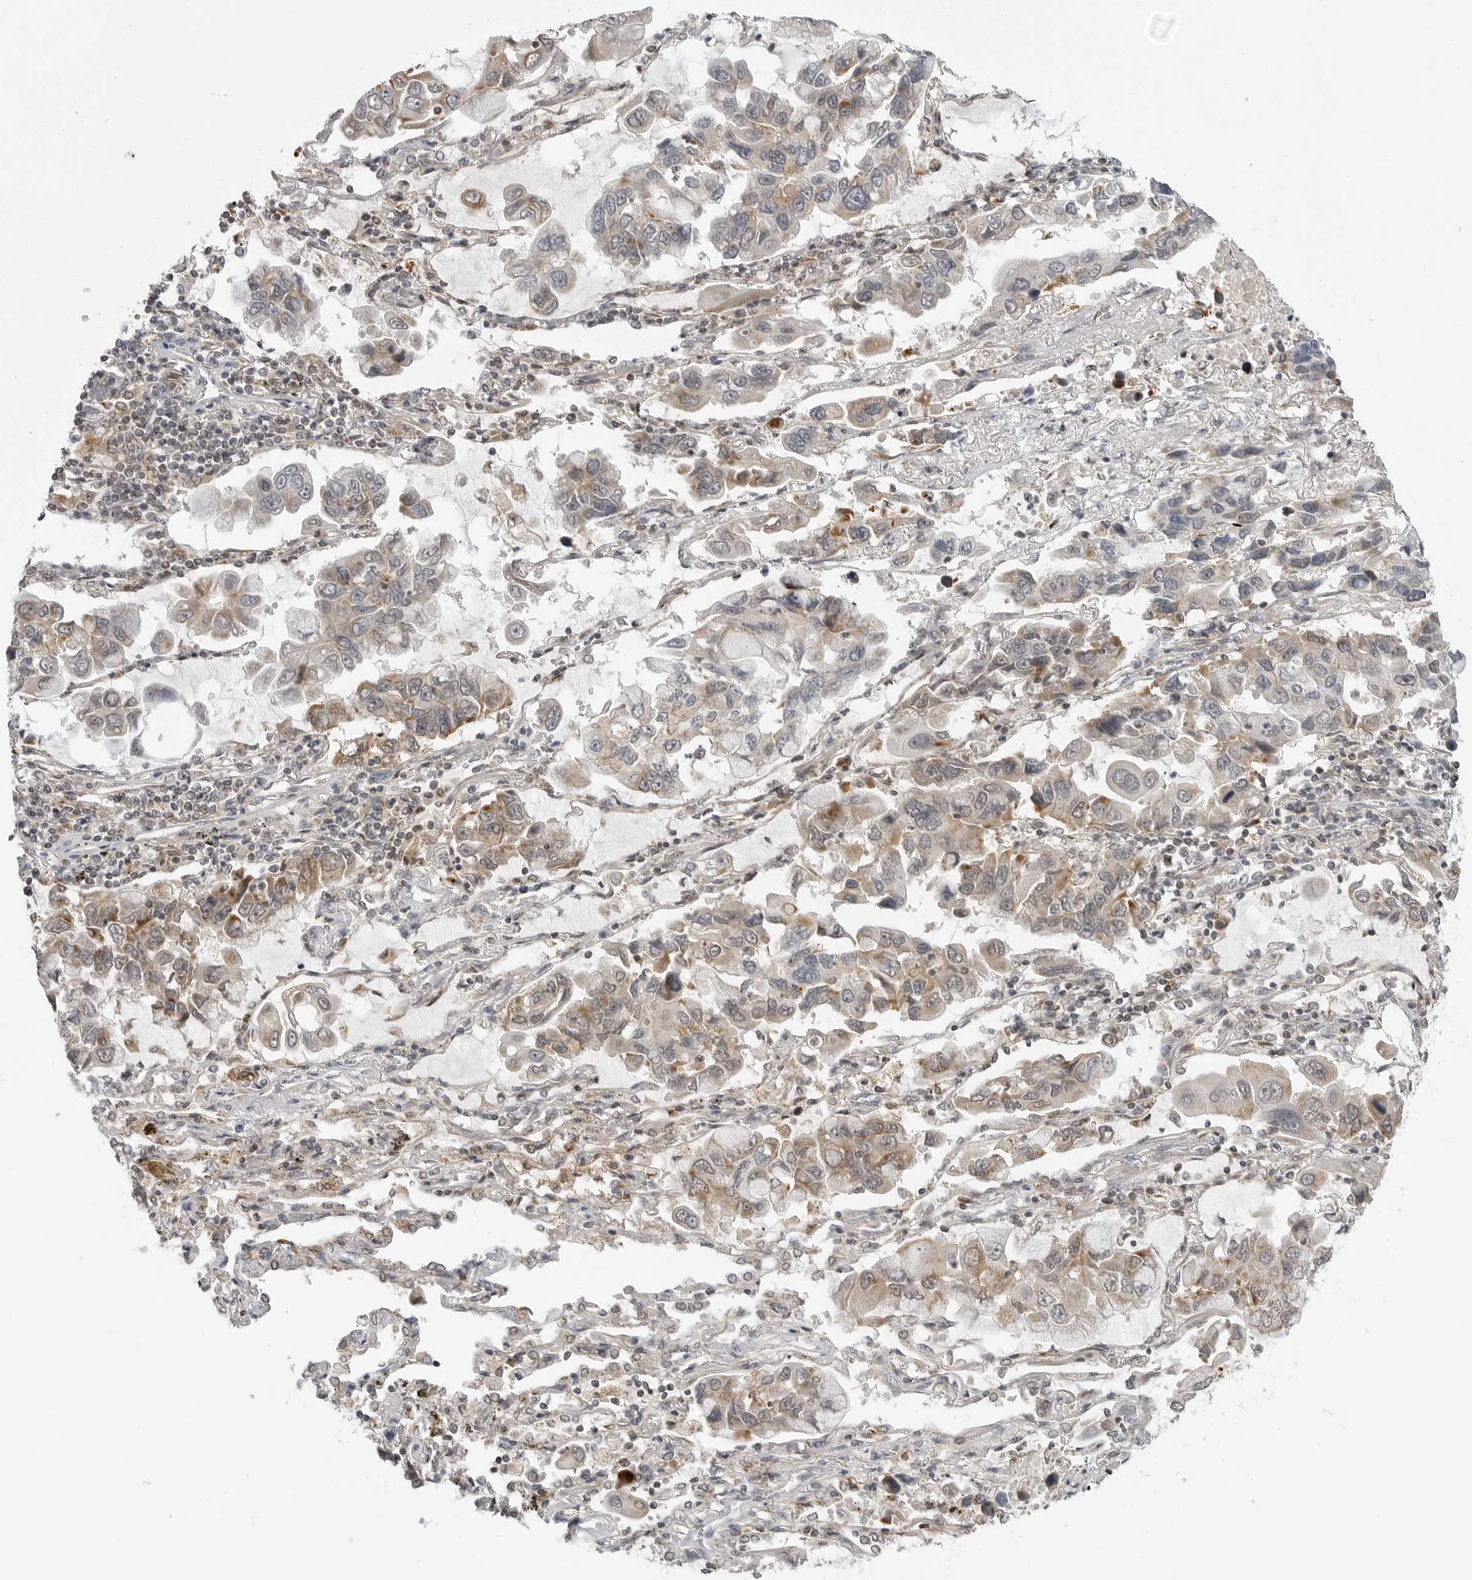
{"staining": {"intensity": "moderate", "quantity": "<25%", "location": "cytoplasmic/membranous"}, "tissue": "lung cancer", "cell_type": "Tumor cells", "image_type": "cancer", "snomed": [{"axis": "morphology", "description": "Adenocarcinoma, NOS"}, {"axis": "topography", "description": "Lung"}], "caption": "Moderate cytoplasmic/membranous staining for a protein is appreciated in approximately <25% of tumor cells of lung cancer (adenocarcinoma) using immunohistochemistry.", "gene": "PEX2", "patient": {"sex": "male", "age": 64}}